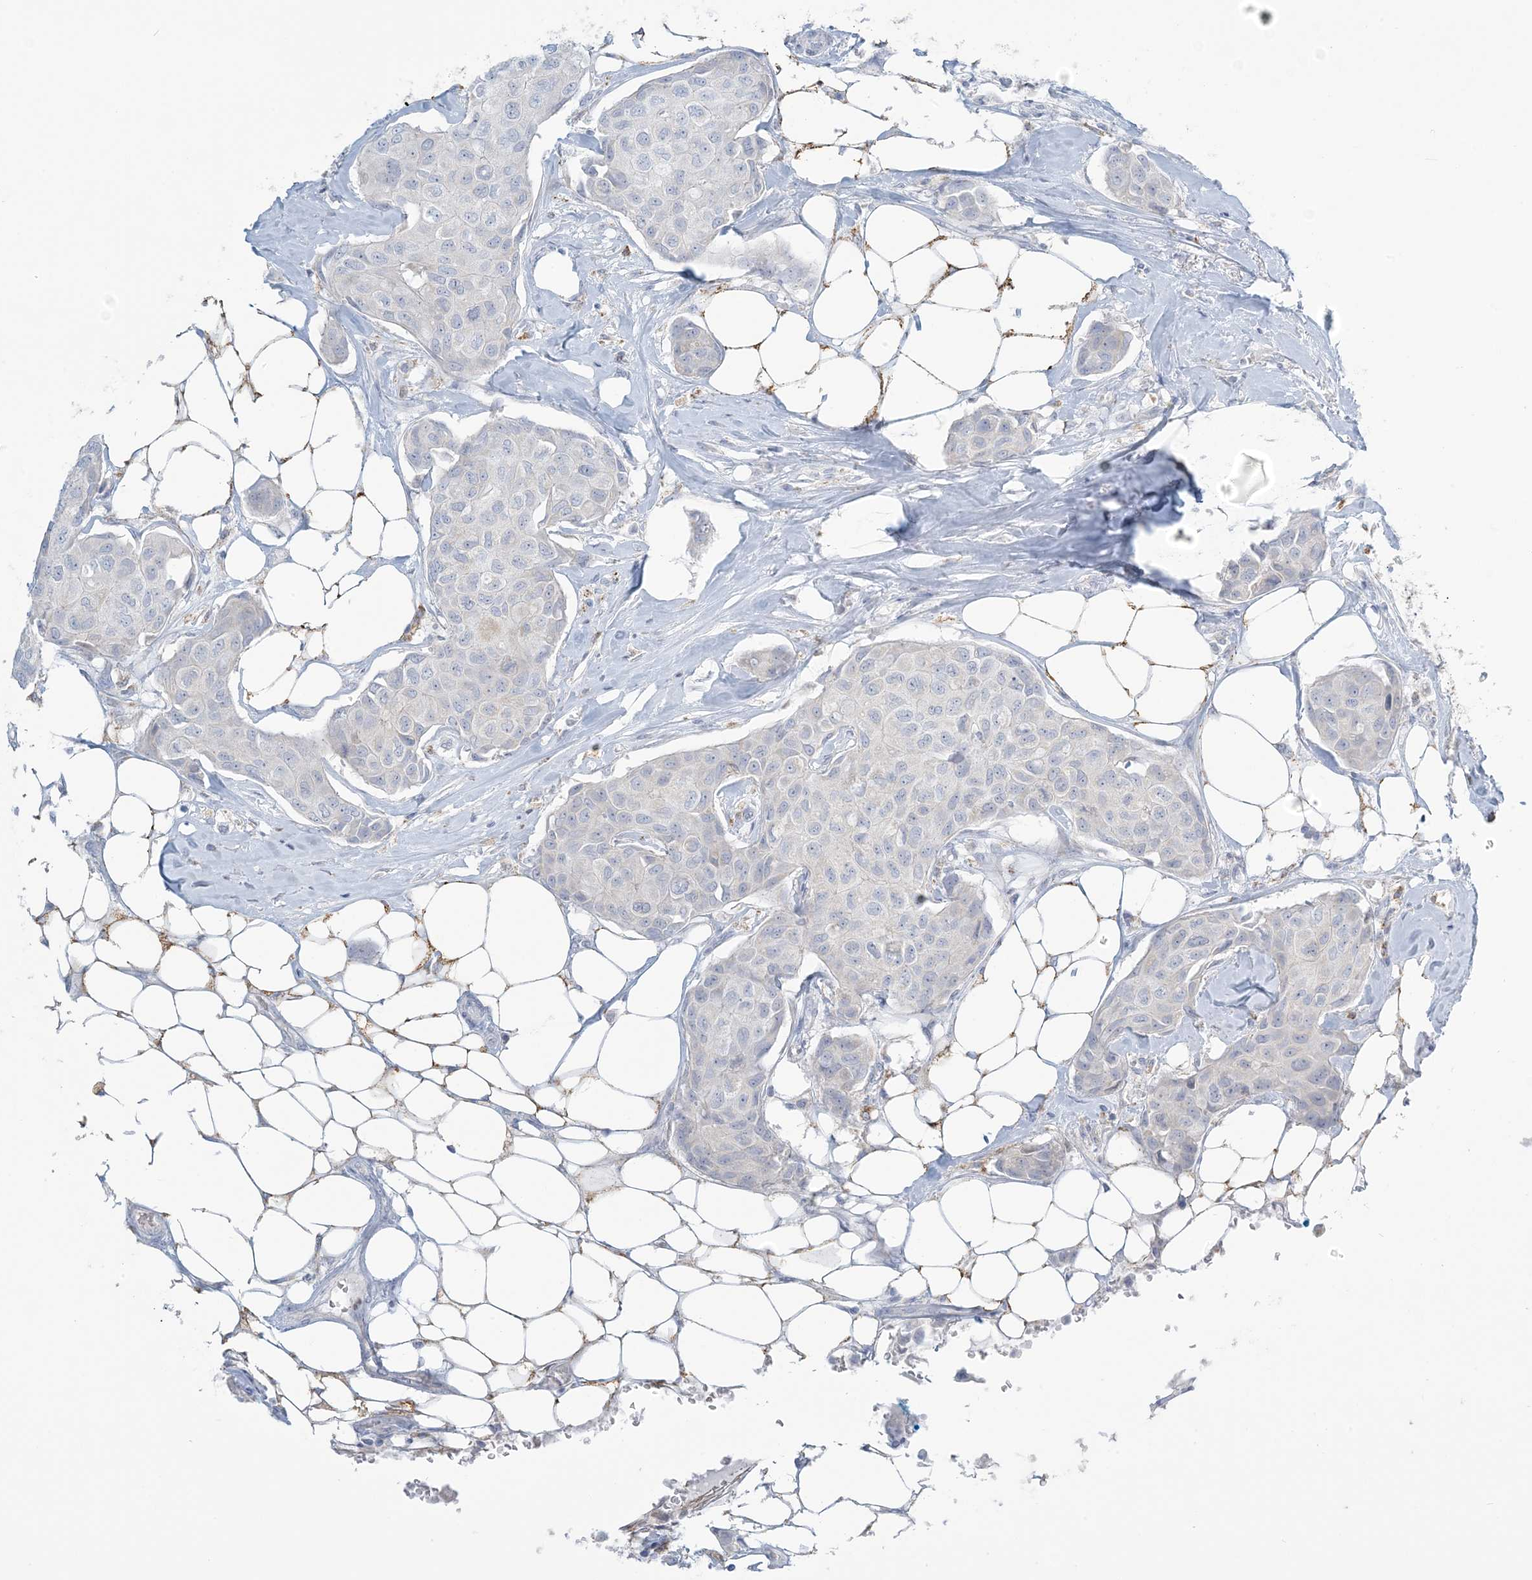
{"staining": {"intensity": "negative", "quantity": "none", "location": "none"}, "tissue": "breast cancer", "cell_type": "Tumor cells", "image_type": "cancer", "snomed": [{"axis": "morphology", "description": "Duct carcinoma"}, {"axis": "topography", "description": "Breast"}], "caption": "Tumor cells are negative for protein expression in human breast infiltrating ductal carcinoma. (DAB IHC visualized using brightfield microscopy, high magnification).", "gene": "ZDHHC4", "patient": {"sex": "female", "age": 80}}